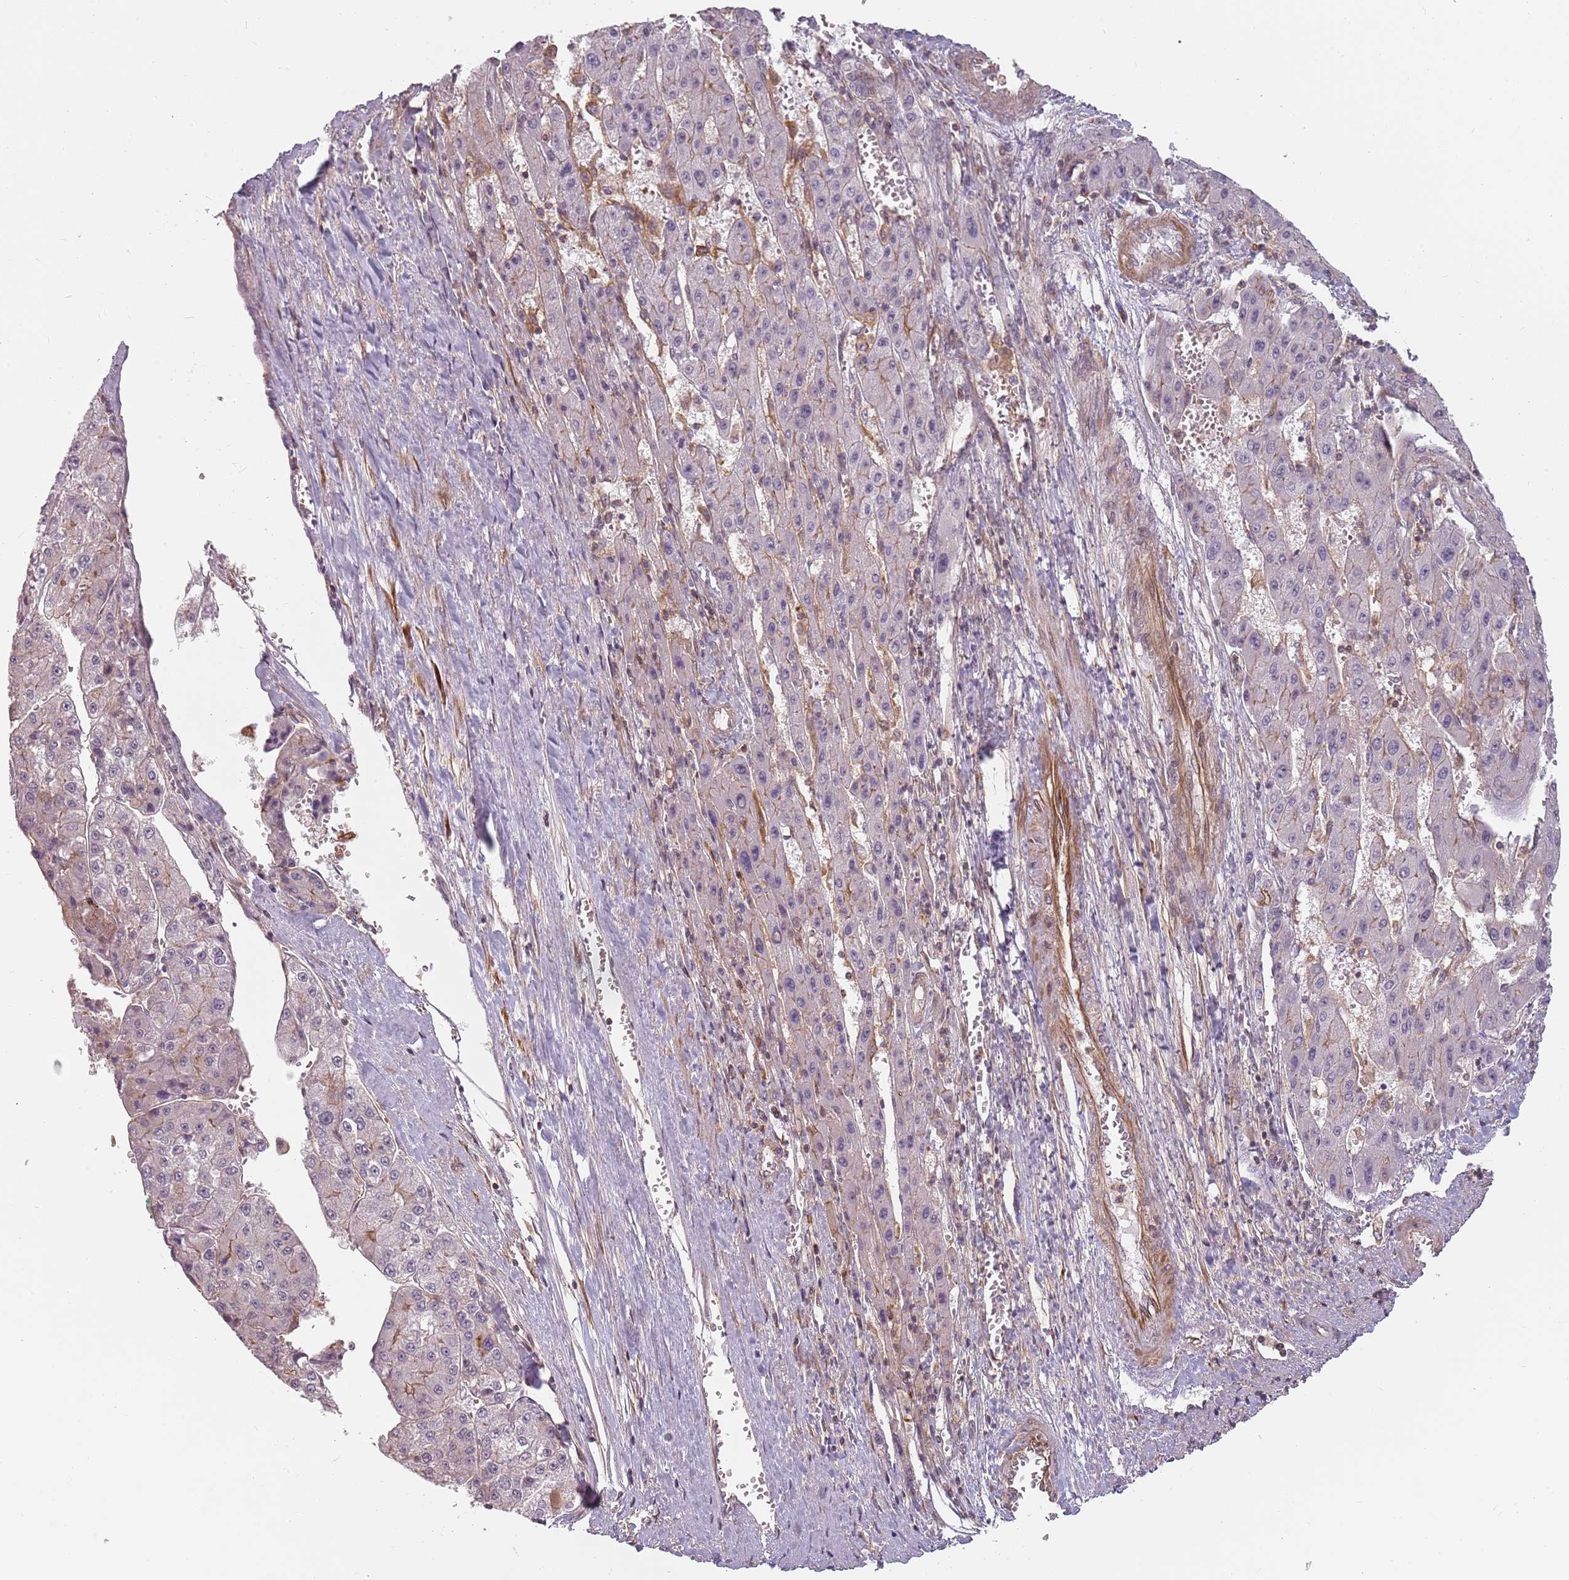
{"staining": {"intensity": "negative", "quantity": "none", "location": "none"}, "tissue": "liver cancer", "cell_type": "Tumor cells", "image_type": "cancer", "snomed": [{"axis": "morphology", "description": "Carcinoma, Hepatocellular, NOS"}, {"axis": "topography", "description": "Liver"}], "caption": "High power microscopy photomicrograph of an immunohistochemistry (IHC) histopathology image of liver hepatocellular carcinoma, revealing no significant staining in tumor cells.", "gene": "PPP1R14C", "patient": {"sex": "female", "age": 73}}